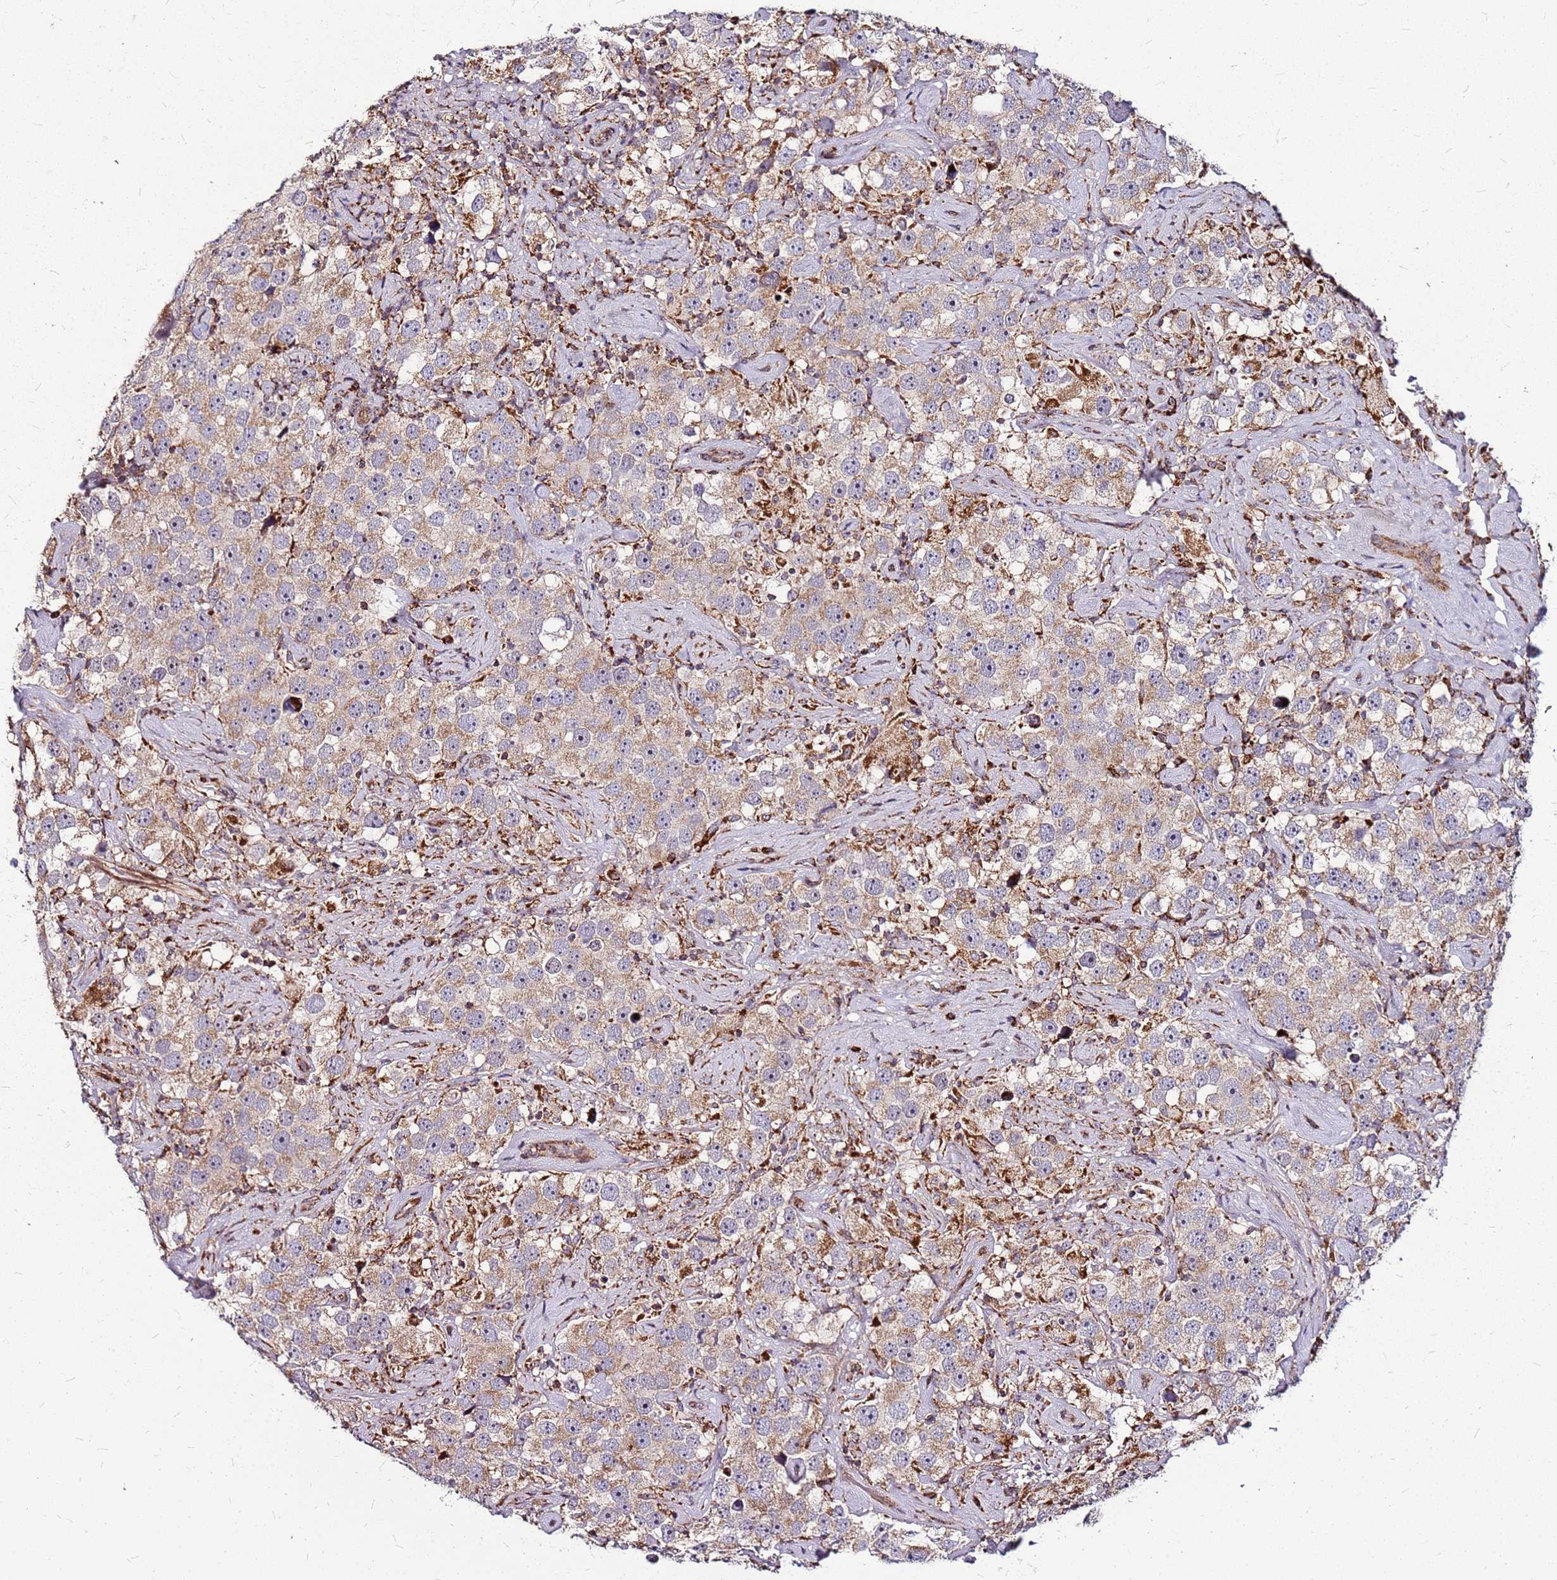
{"staining": {"intensity": "weak", "quantity": ">75%", "location": "cytoplasmic/membranous"}, "tissue": "testis cancer", "cell_type": "Tumor cells", "image_type": "cancer", "snomed": [{"axis": "morphology", "description": "Seminoma, NOS"}, {"axis": "topography", "description": "Testis"}], "caption": "High-magnification brightfield microscopy of testis cancer (seminoma) stained with DAB (3,3'-diaminobenzidine) (brown) and counterstained with hematoxylin (blue). tumor cells exhibit weak cytoplasmic/membranous positivity is seen in approximately>75% of cells. (brown staining indicates protein expression, while blue staining denotes nuclei).", "gene": "OR51T1", "patient": {"sex": "male", "age": 49}}